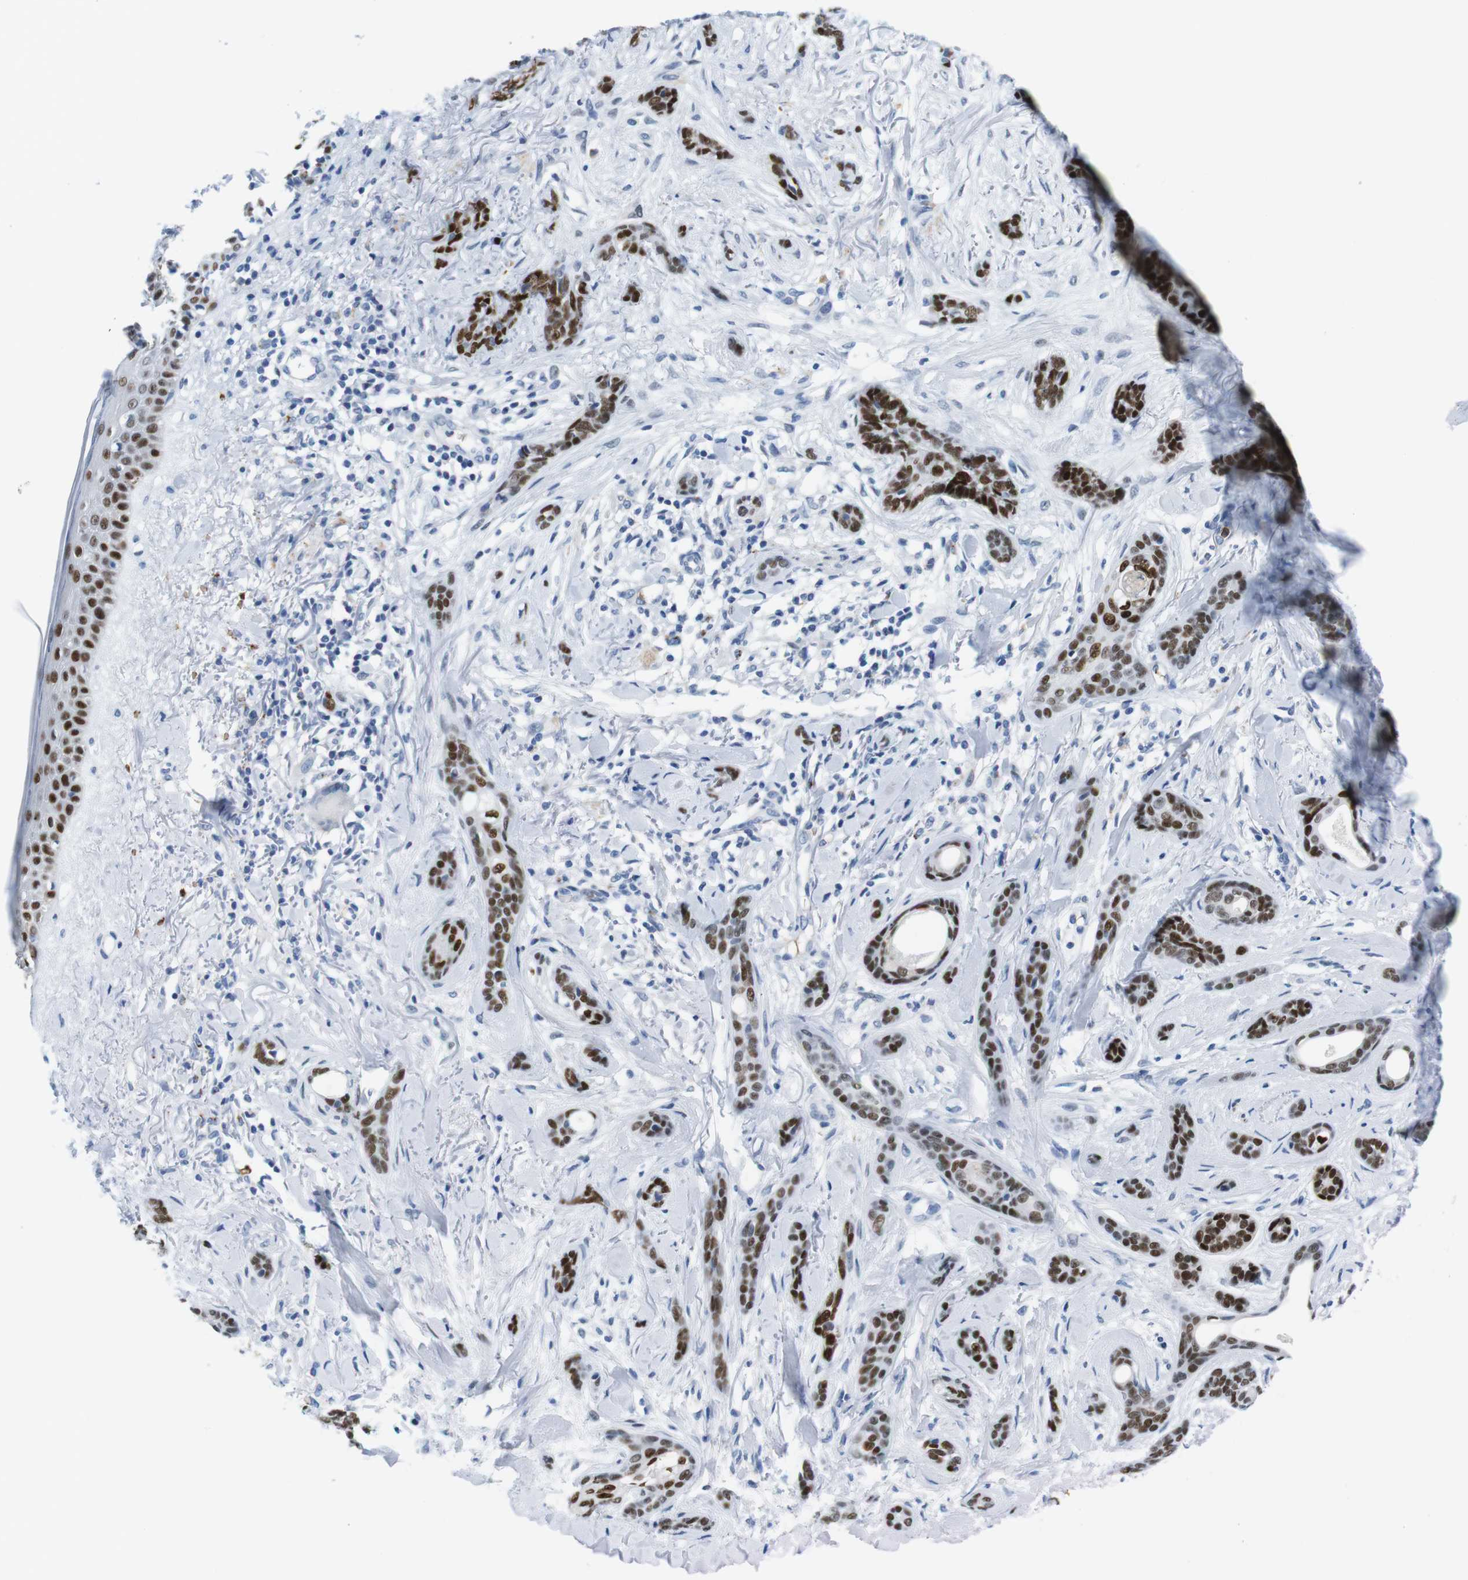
{"staining": {"intensity": "strong", "quantity": ">75%", "location": "nuclear"}, "tissue": "skin cancer", "cell_type": "Tumor cells", "image_type": "cancer", "snomed": [{"axis": "morphology", "description": "Basal cell carcinoma"}, {"axis": "morphology", "description": "Adnexal tumor, benign"}, {"axis": "topography", "description": "Skin"}], "caption": "Immunohistochemistry histopathology image of human skin benign adnexal tumor stained for a protein (brown), which demonstrates high levels of strong nuclear positivity in approximately >75% of tumor cells.", "gene": "TFAP2C", "patient": {"sex": "female", "age": 42}}